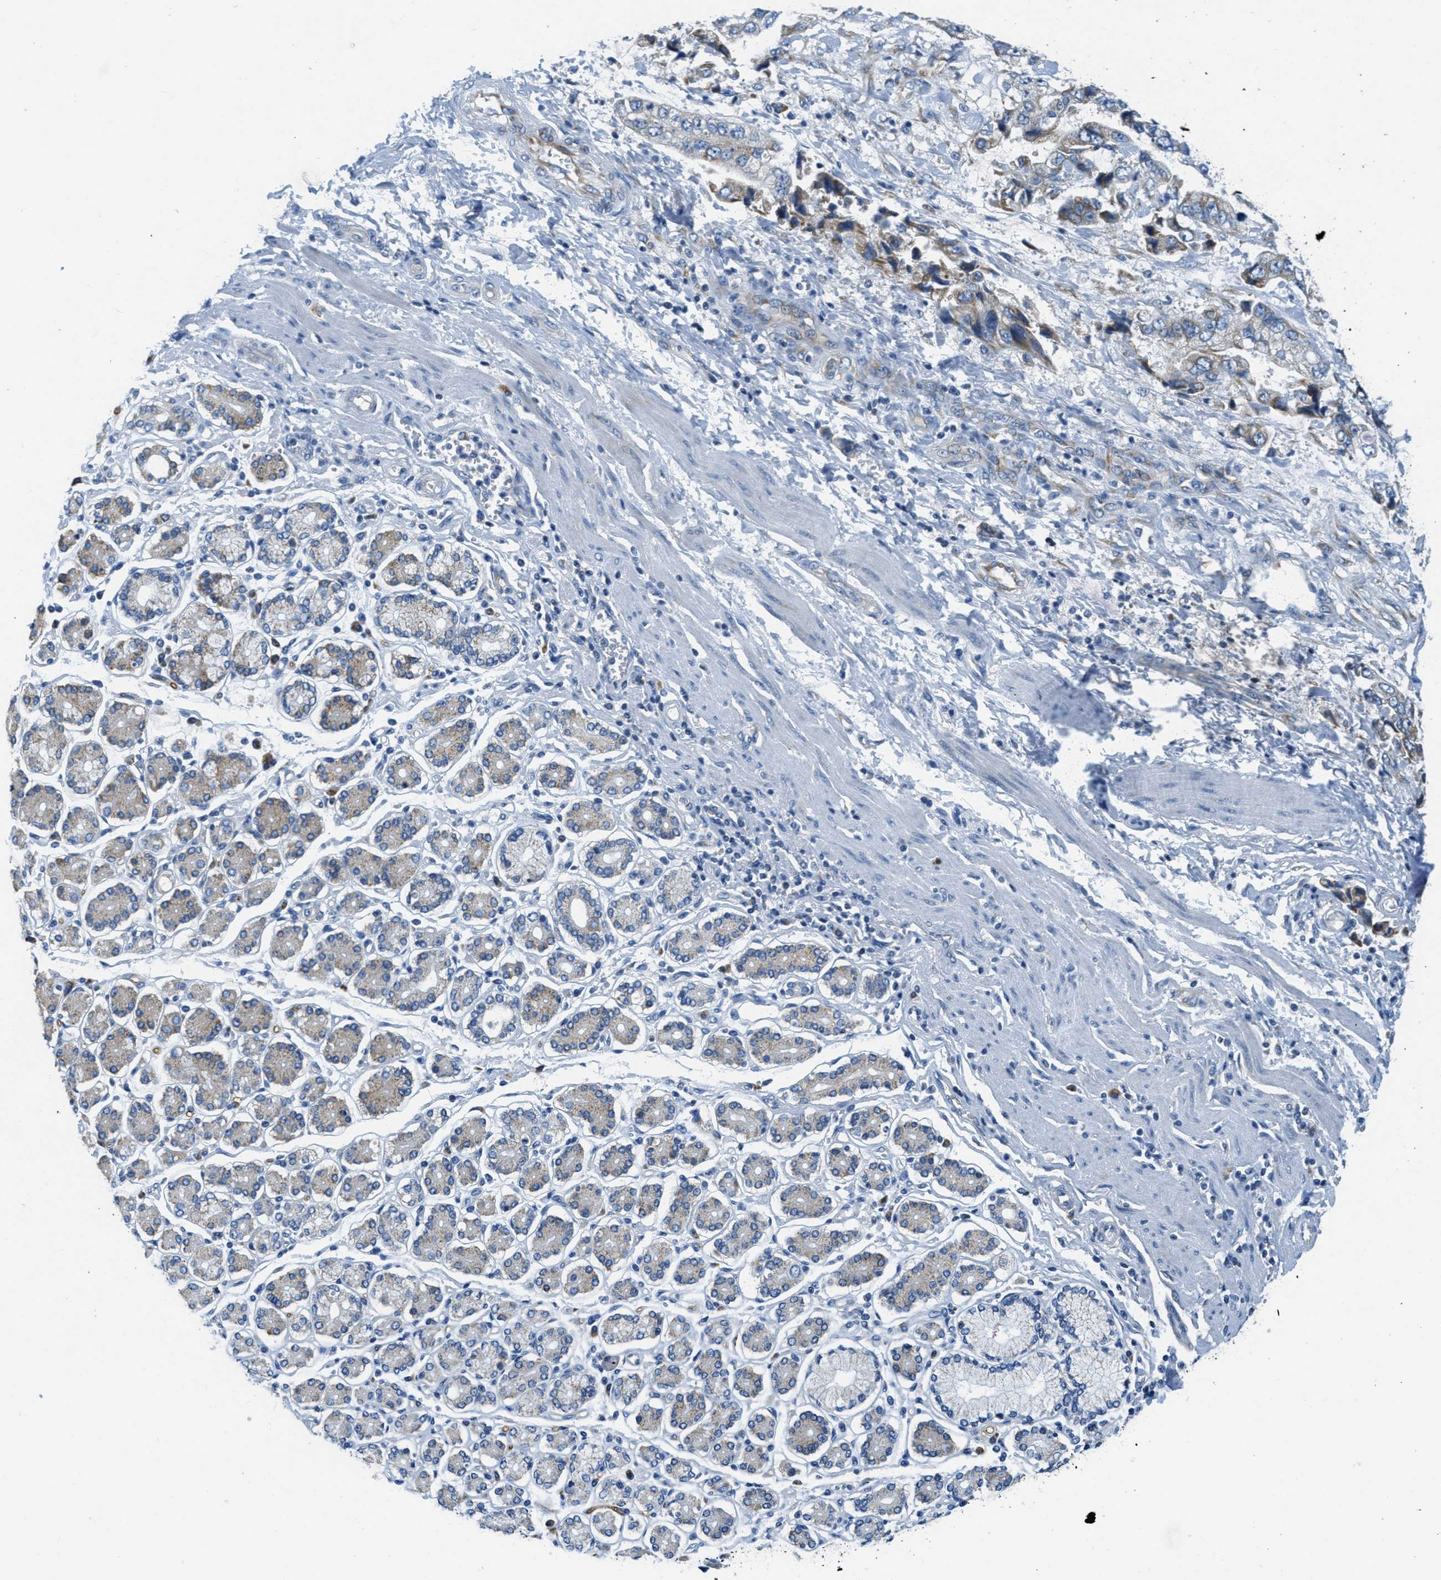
{"staining": {"intensity": "moderate", "quantity": "25%-75%", "location": "cytoplasmic/membranous"}, "tissue": "stomach cancer", "cell_type": "Tumor cells", "image_type": "cancer", "snomed": [{"axis": "morphology", "description": "Normal tissue, NOS"}, {"axis": "morphology", "description": "Adenocarcinoma, NOS"}, {"axis": "topography", "description": "Stomach"}], "caption": "Human stomach cancer (adenocarcinoma) stained for a protein (brown) demonstrates moderate cytoplasmic/membranous positive staining in approximately 25%-75% of tumor cells.", "gene": "CA4", "patient": {"sex": "male", "age": 62}}